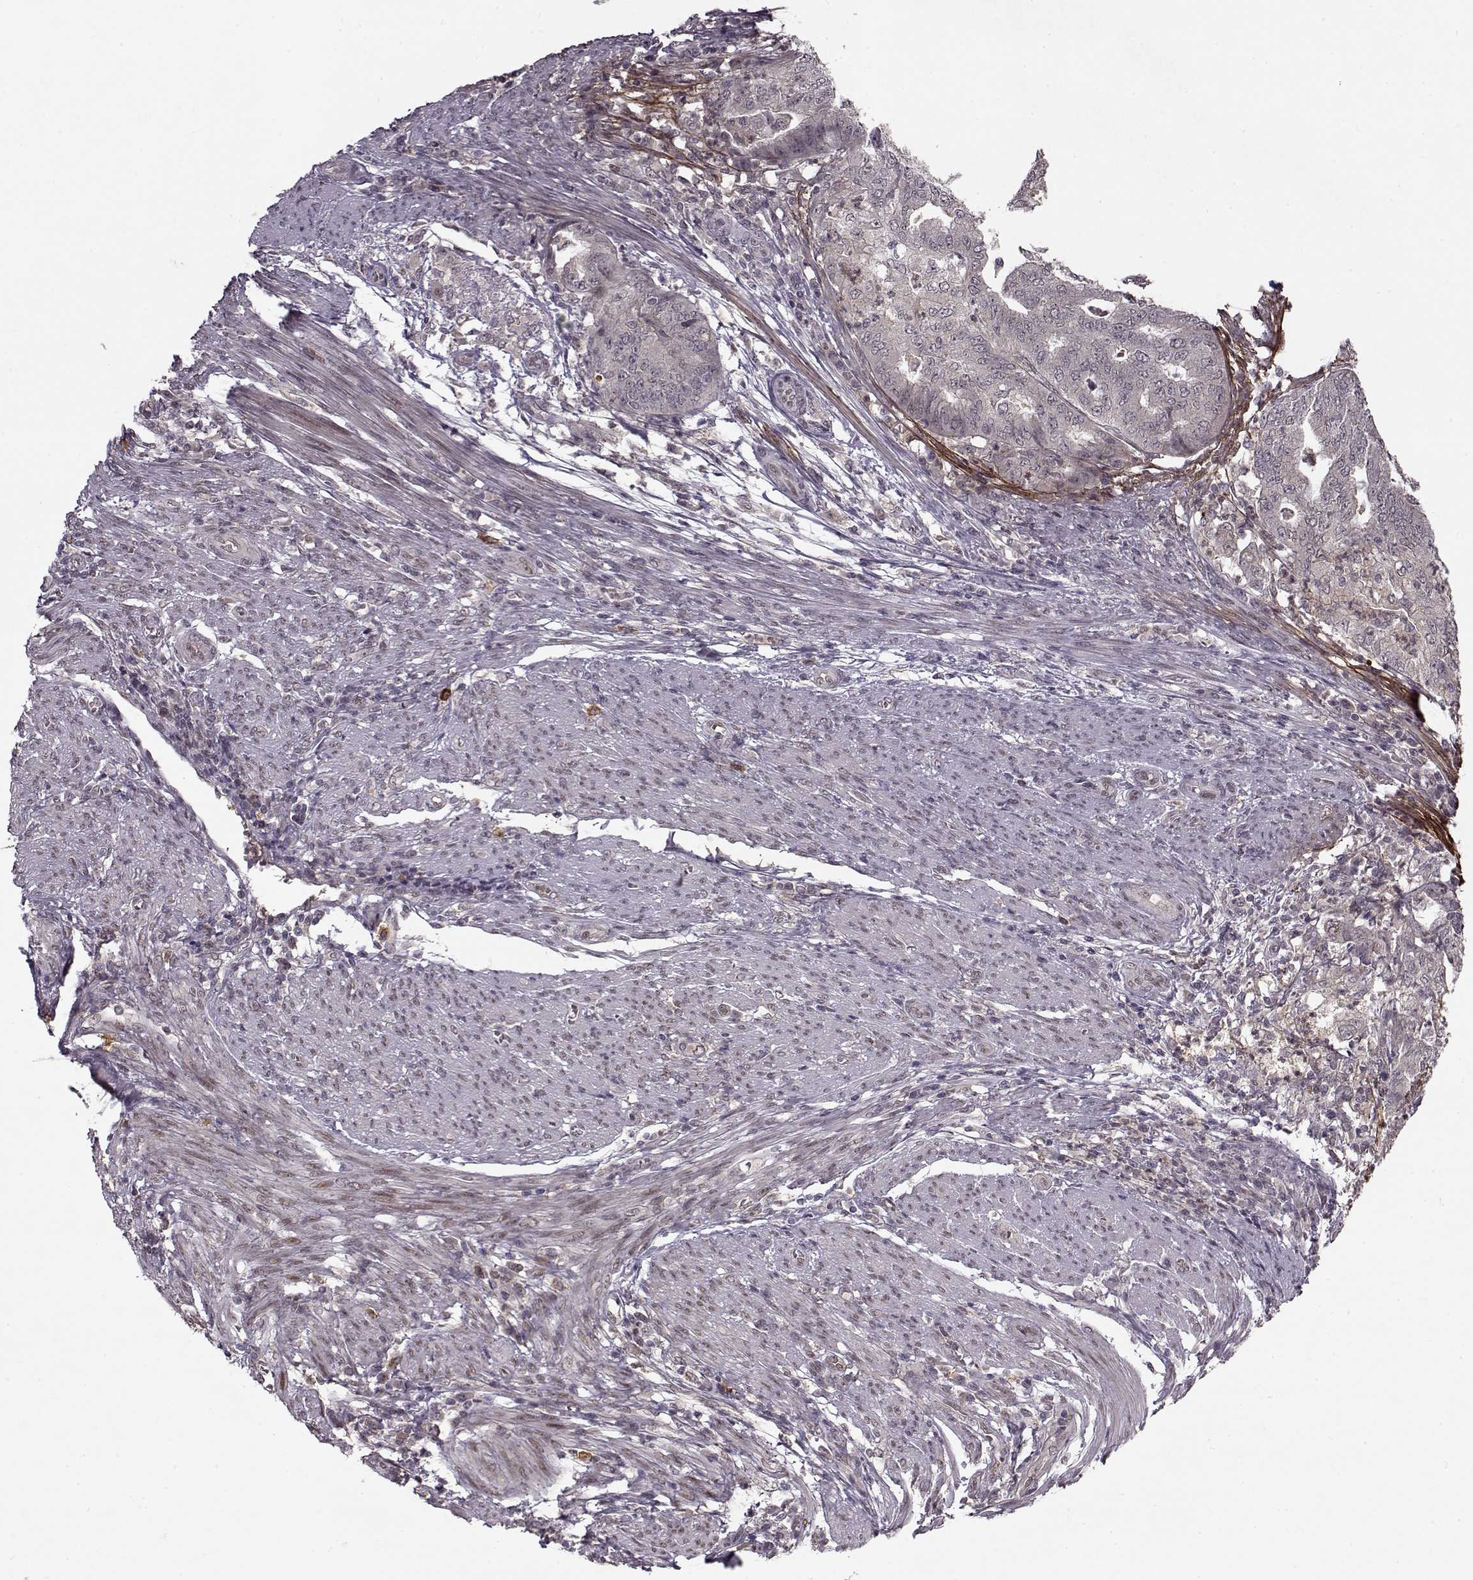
{"staining": {"intensity": "negative", "quantity": "none", "location": "none"}, "tissue": "endometrial cancer", "cell_type": "Tumor cells", "image_type": "cancer", "snomed": [{"axis": "morphology", "description": "Adenocarcinoma, NOS"}, {"axis": "topography", "description": "Endometrium"}], "caption": "Tumor cells show no significant protein staining in endometrial cancer (adenocarcinoma).", "gene": "DENND4B", "patient": {"sex": "female", "age": 79}}